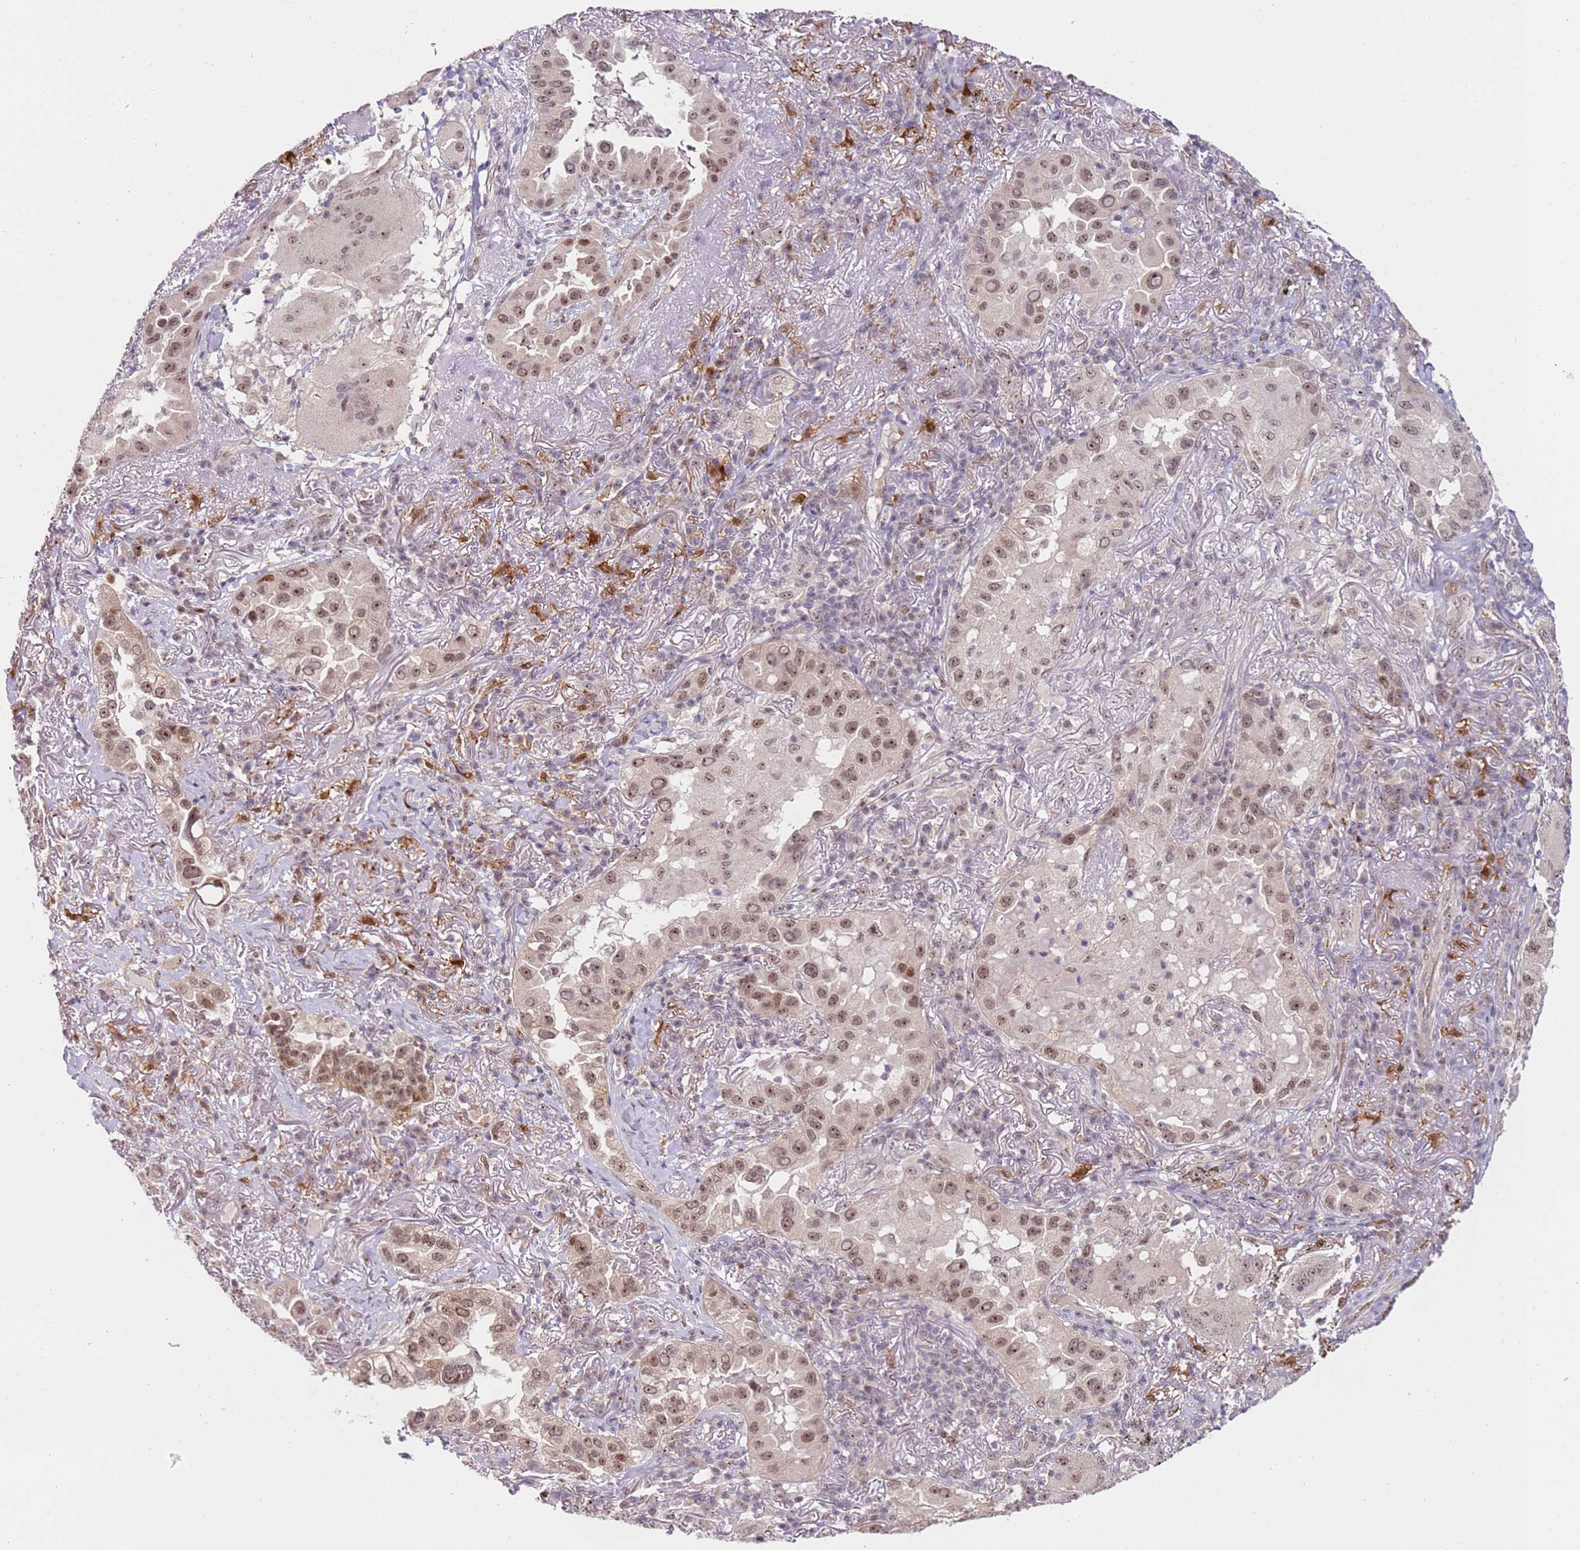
{"staining": {"intensity": "moderate", "quantity": ">75%", "location": "nuclear"}, "tissue": "lung cancer", "cell_type": "Tumor cells", "image_type": "cancer", "snomed": [{"axis": "morphology", "description": "Adenocarcinoma, NOS"}, {"axis": "topography", "description": "Lung"}], "caption": "A brown stain highlights moderate nuclear staining of a protein in lung adenocarcinoma tumor cells.", "gene": "LGALSL", "patient": {"sex": "female", "age": 69}}